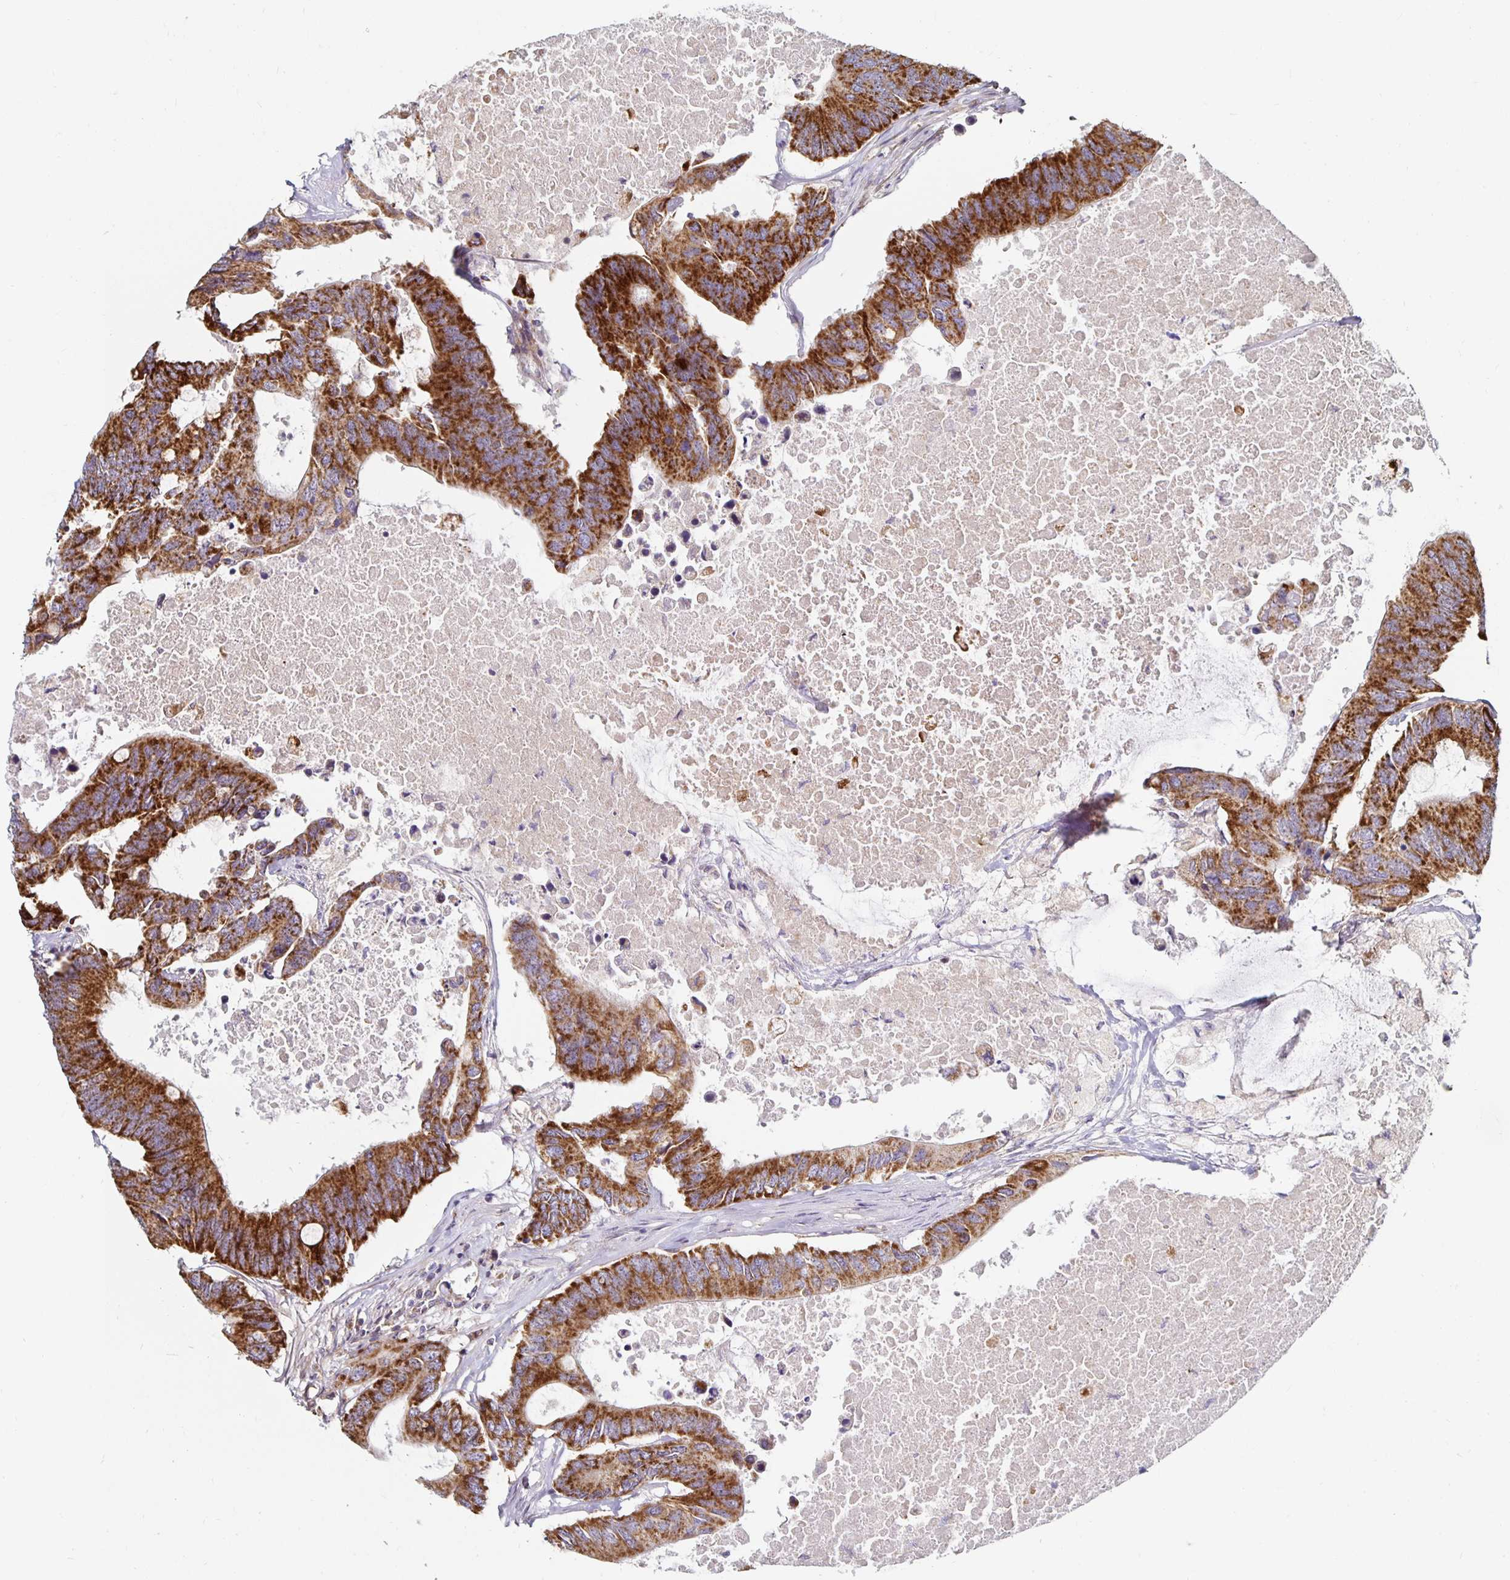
{"staining": {"intensity": "strong", "quantity": ">75%", "location": "cytoplasmic/membranous"}, "tissue": "colorectal cancer", "cell_type": "Tumor cells", "image_type": "cancer", "snomed": [{"axis": "morphology", "description": "Adenocarcinoma, NOS"}, {"axis": "topography", "description": "Colon"}], "caption": "High-magnification brightfield microscopy of colorectal cancer (adenocarcinoma) stained with DAB (3,3'-diaminobenzidine) (brown) and counterstained with hematoxylin (blue). tumor cells exhibit strong cytoplasmic/membranous expression is appreciated in approximately>75% of cells.", "gene": "MRPL28", "patient": {"sex": "male", "age": 71}}